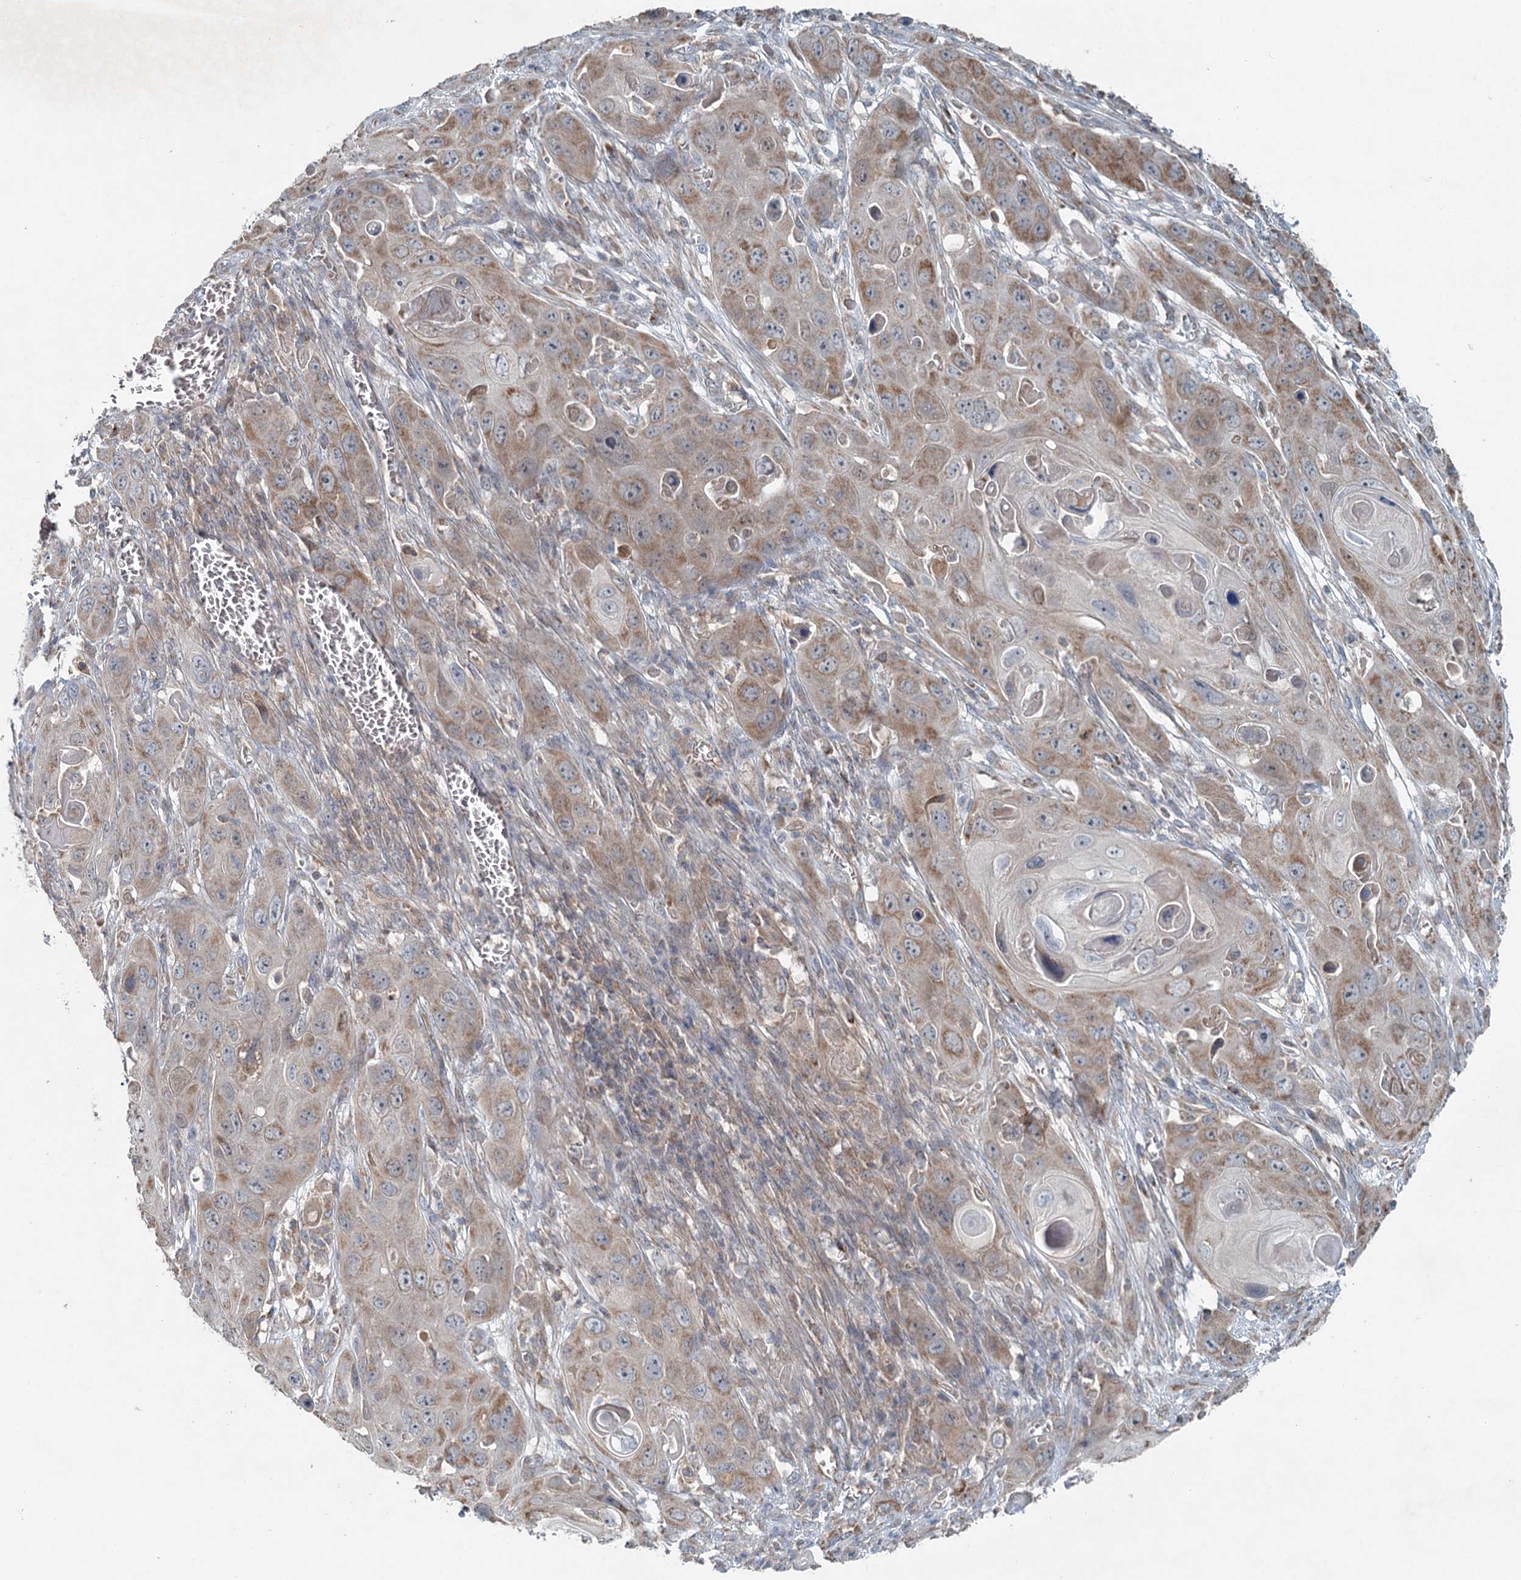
{"staining": {"intensity": "moderate", "quantity": ">75%", "location": "cytoplasmic/membranous"}, "tissue": "skin cancer", "cell_type": "Tumor cells", "image_type": "cancer", "snomed": [{"axis": "morphology", "description": "Squamous cell carcinoma, NOS"}, {"axis": "topography", "description": "Skin"}], "caption": "Immunohistochemistry (IHC) of skin cancer demonstrates medium levels of moderate cytoplasmic/membranous positivity in about >75% of tumor cells.", "gene": "CHCHD5", "patient": {"sex": "male", "age": 55}}